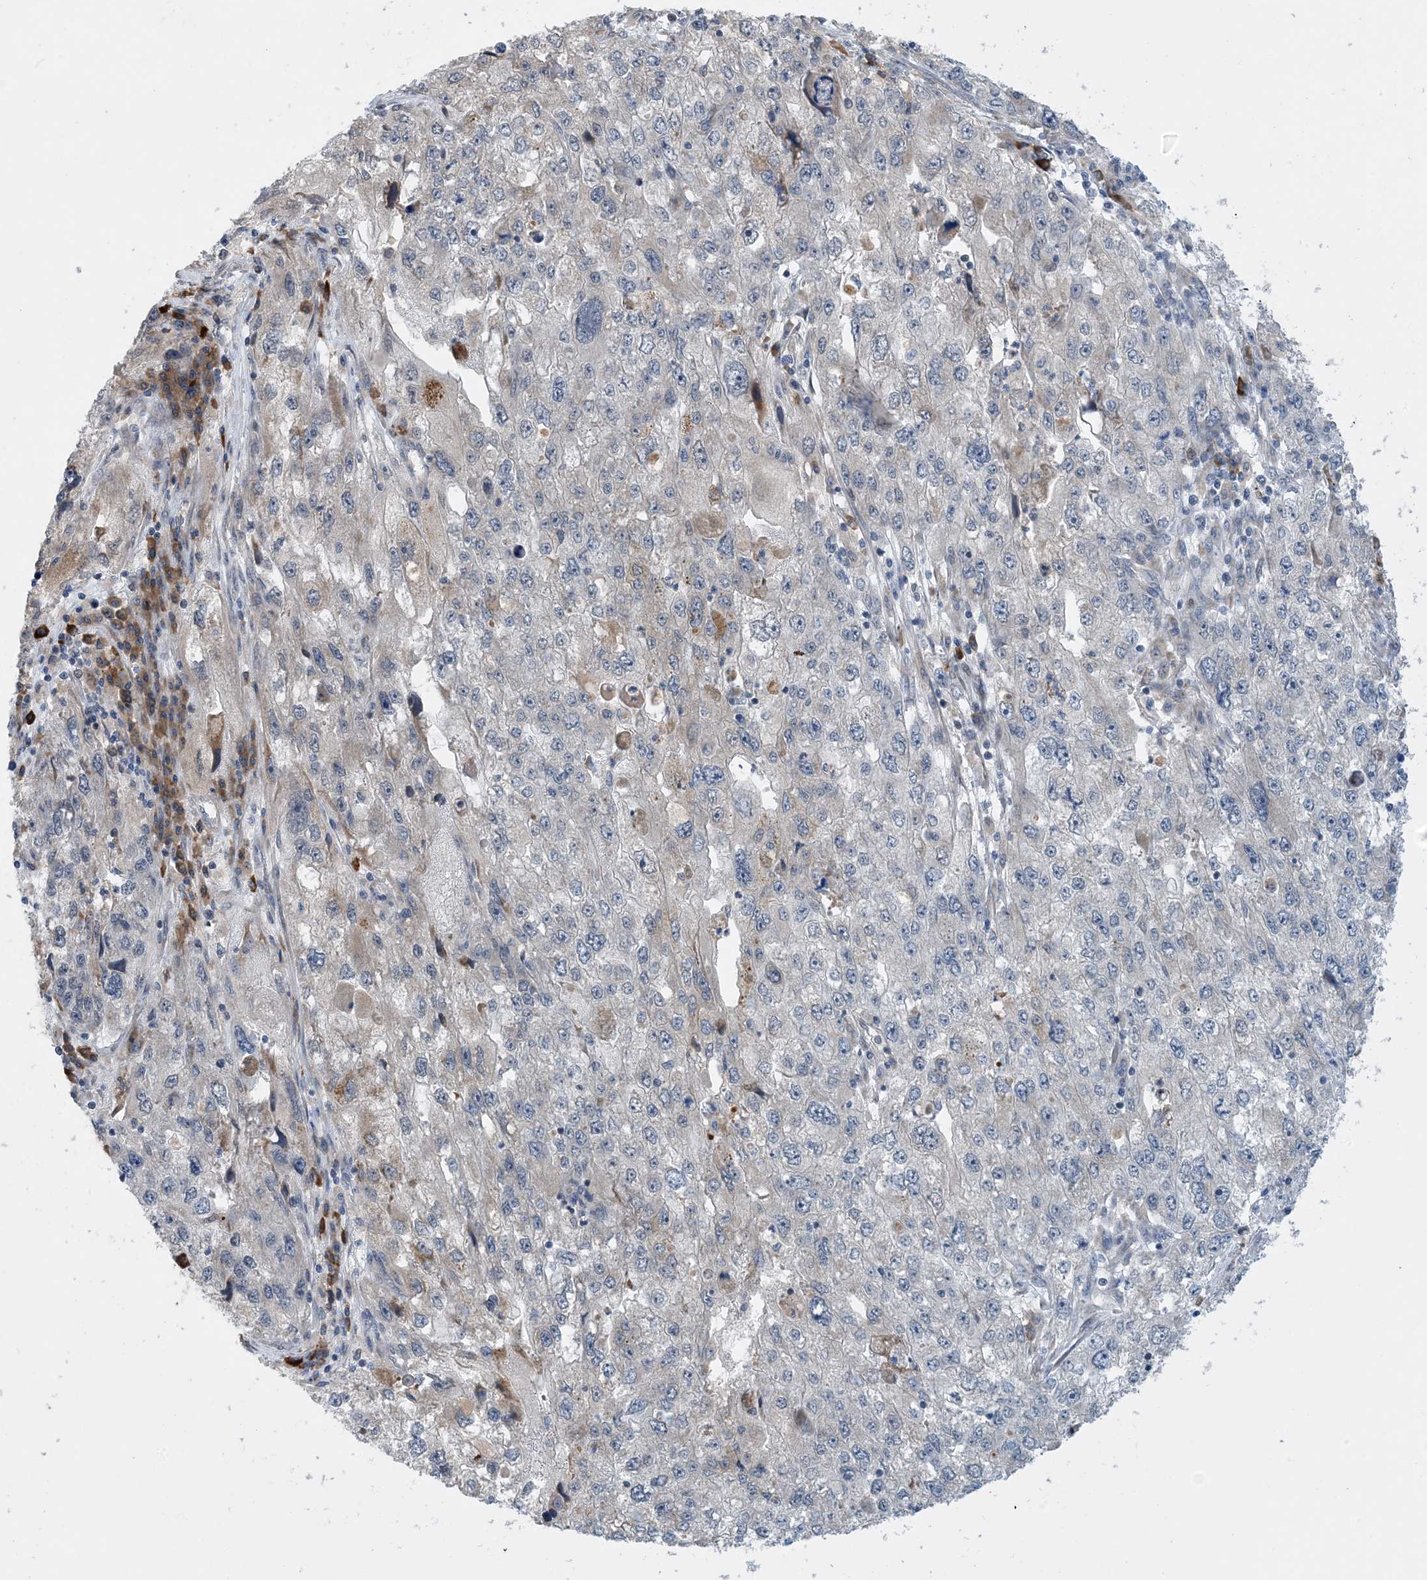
{"staining": {"intensity": "negative", "quantity": "none", "location": "none"}, "tissue": "endometrial cancer", "cell_type": "Tumor cells", "image_type": "cancer", "snomed": [{"axis": "morphology", "description": "Adenocarcinoma, NOS"}, {"axis": "topography", "description": "Endometrium"}], "caption": "The histopathology image displays no significant expression in tumor cells of endometrial cancer.", "gene": "PHOSPHO2", "patient": {"sex": "female", "age": 49}}